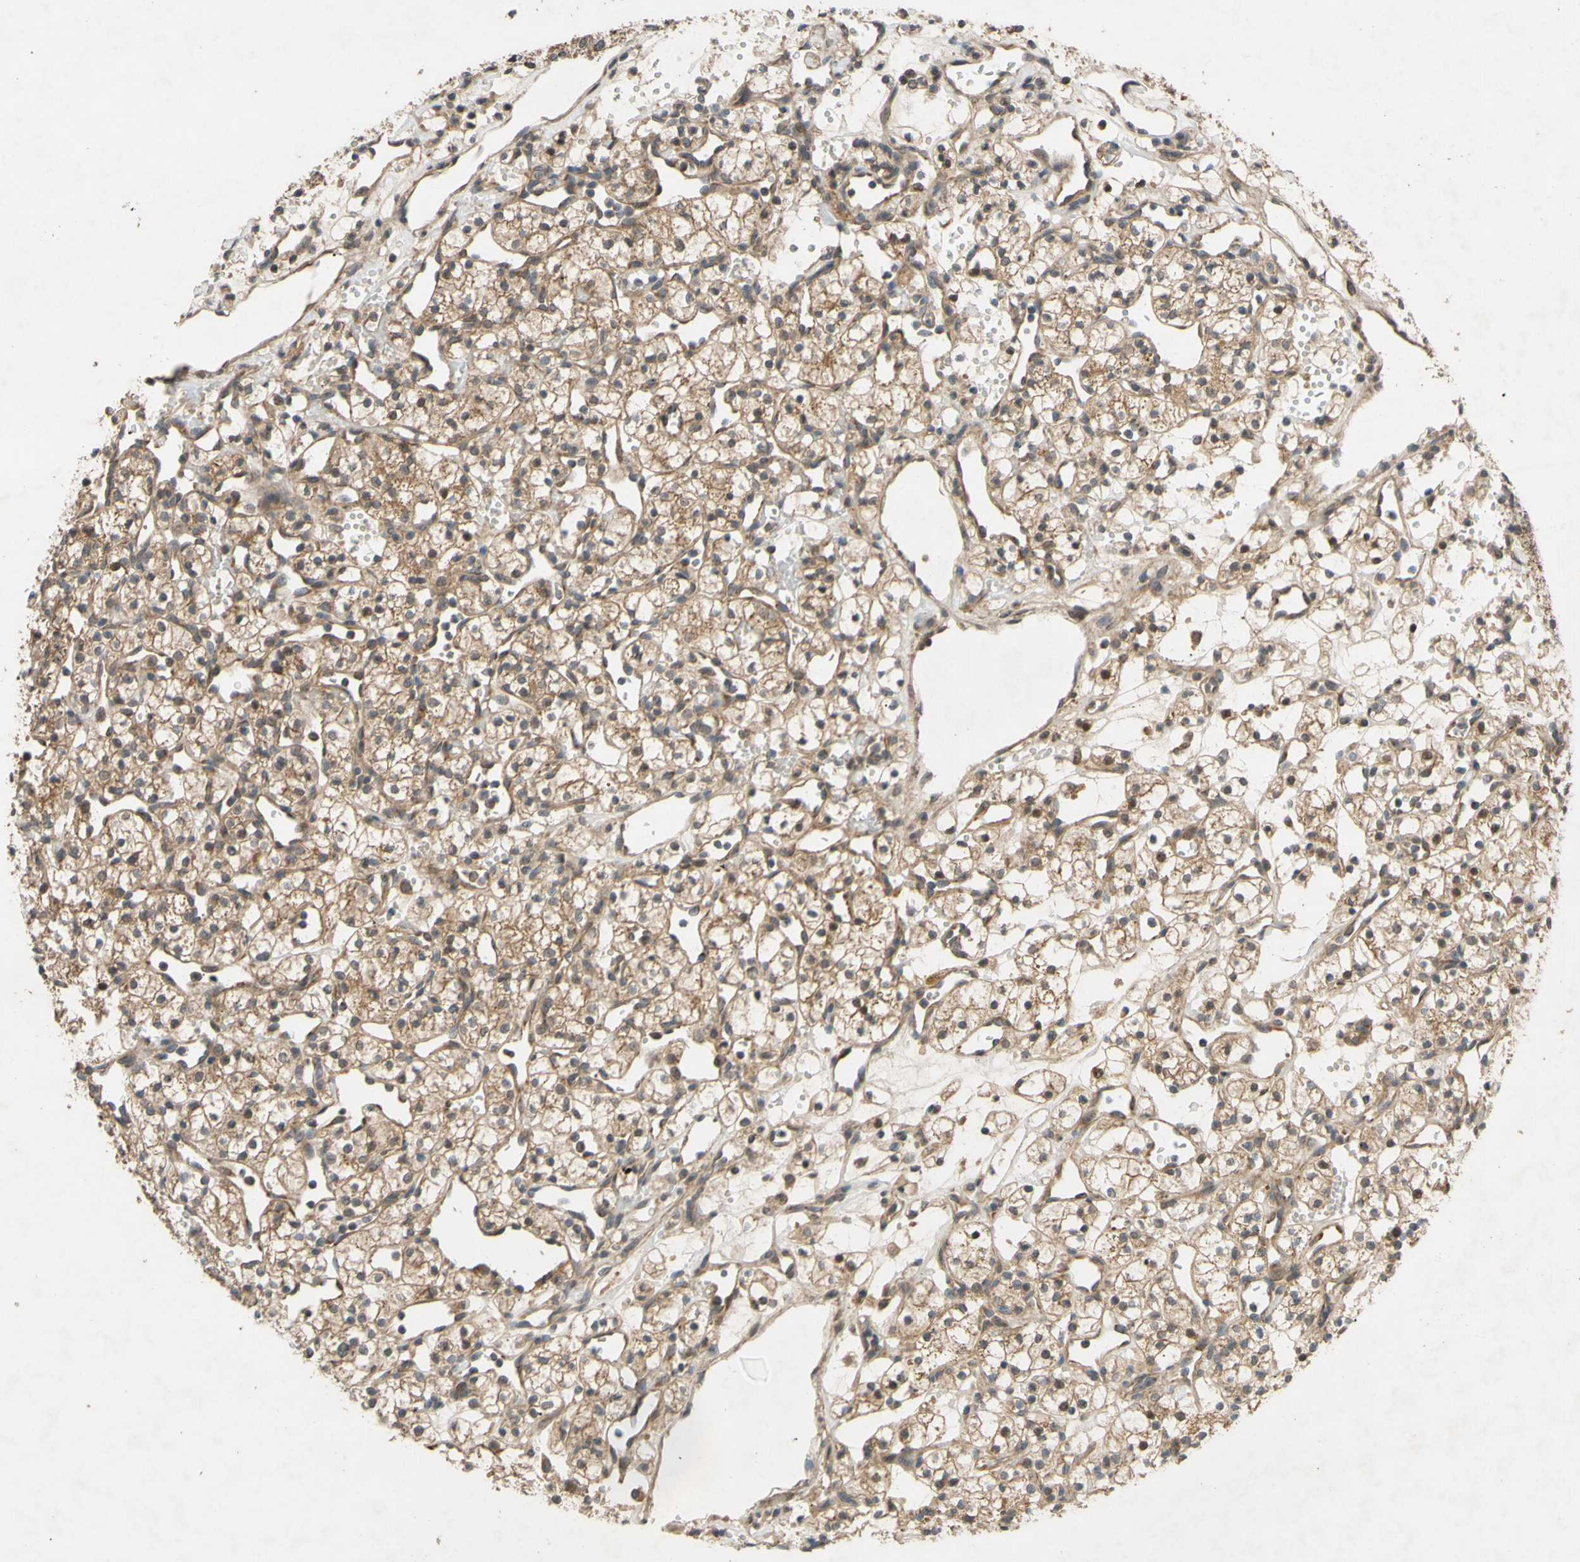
{"staining": {"intensity": "moderate", "quantity": ">75%", "location": "cytoplasmic/membranous,nuclear"}, "tissue": "renal cancer", "cell_type": "Tumor cells", "image_type": "cancer", "snomed": [{"axis": "morphology", "description": "Adenocarcinoma, NOS"}, {"axis": "topography", "description": "Kidney"}], "caption": "High-power microscopy captured an immunohistochemistry histopathology image of renal cancer (adenocarcinoma), revealing moderate cytoplasmic/membranous and nuclear positivity in approximately >75% of tumor cells.", "gene": "CD164", "patient": {"sex": "female", "age": 60}}